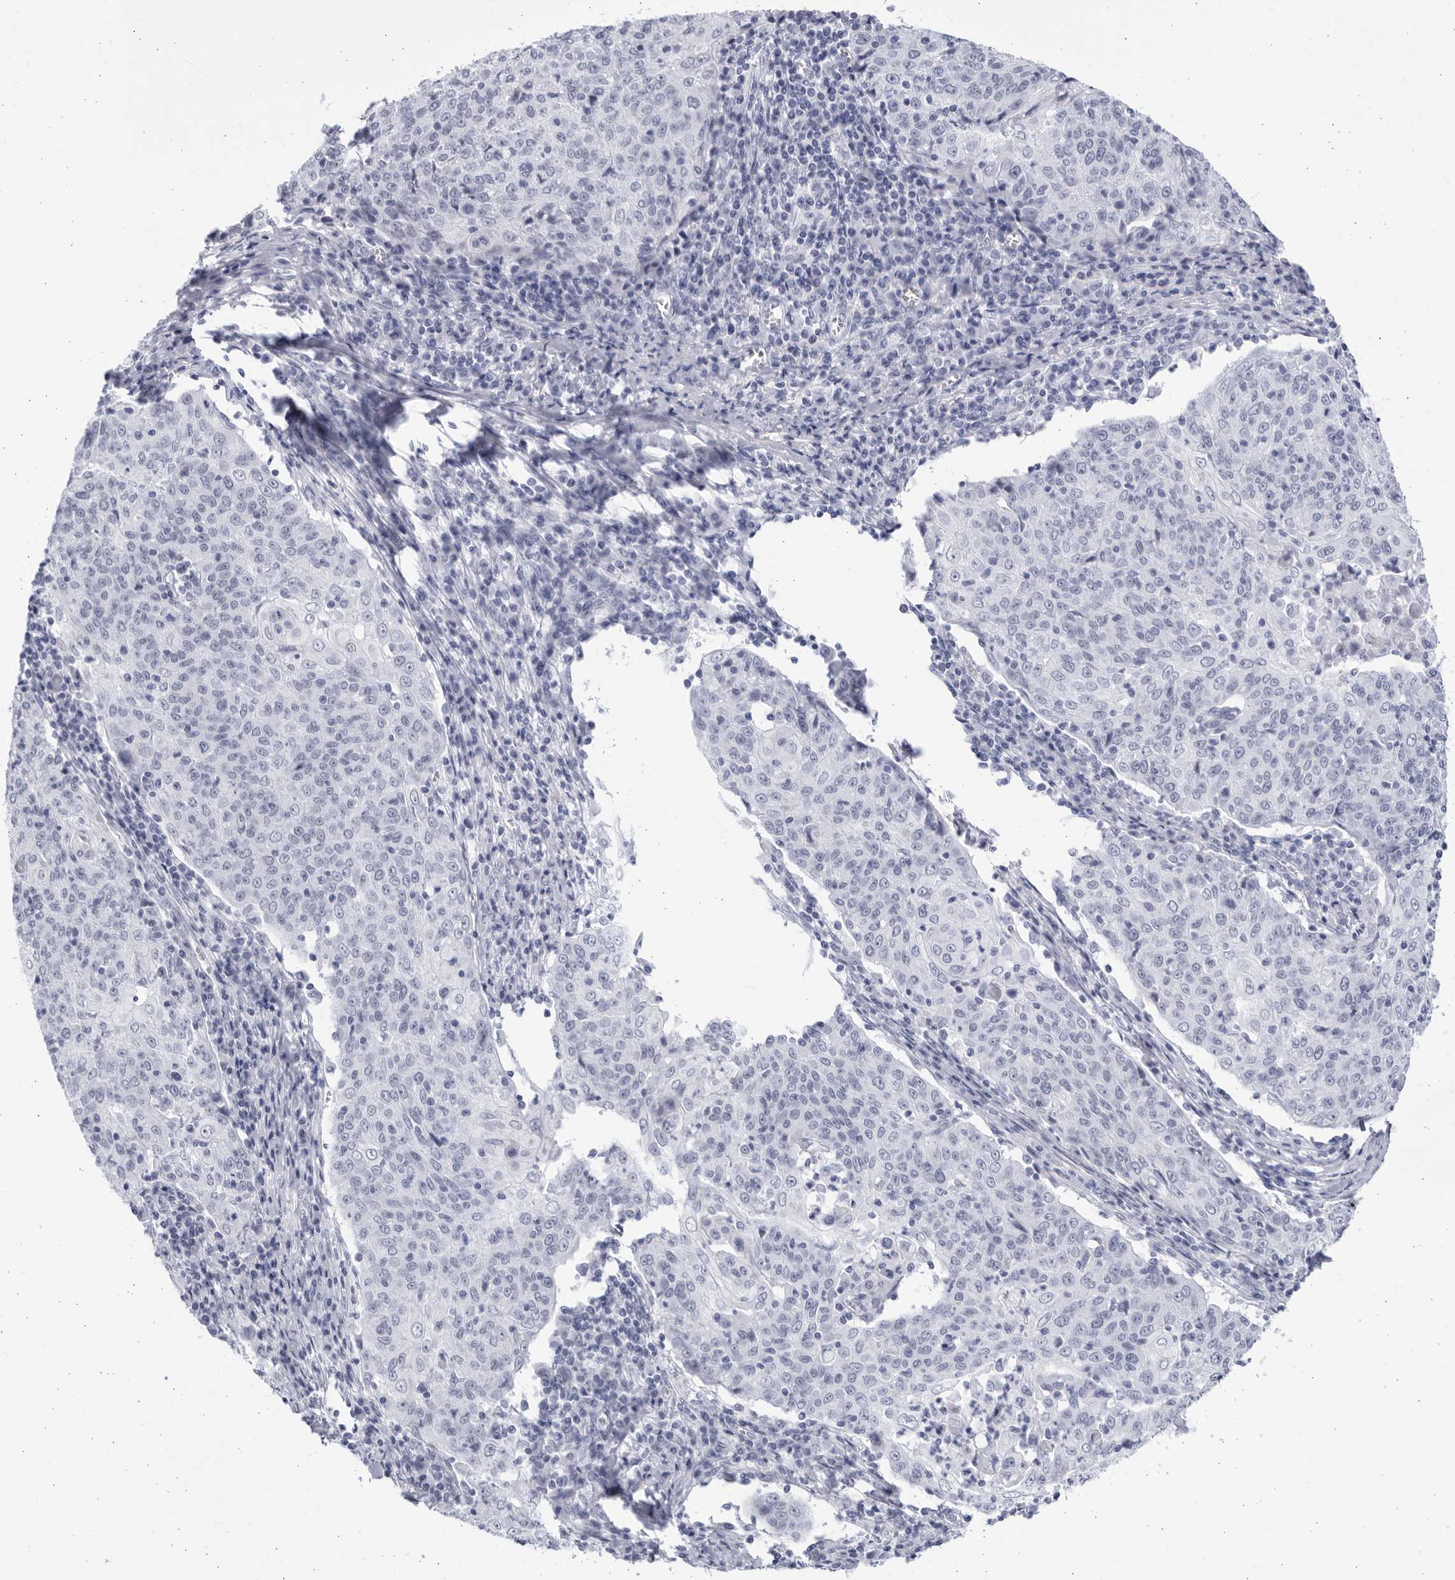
{"staining": {"intensity": "negative", "quantity": "none", "location": "none"}, "tissue": "cervical cancer", "cell_type": "Tumor cells", "image_type": "cancer", "snomed": [{"axis": "morphology", "description": "Squamous cell carcinoma, NOS"}, {"axis": "topography", "description": "Cervix"}], "caption": "DAB (3,3'-diaminobenzidine) immunohistochemical staining of human cervical cancer (squamous cell carcinoma) exhibits no significant expression in tumor cells. (Stains: DAB immunohistochemistry (IHC) with hematoxylin counter stain, Microscopy: brightfield microscopy at high magnification).", "gene": "CCDC181", "patient": {"sex": "female", "age": 48}}